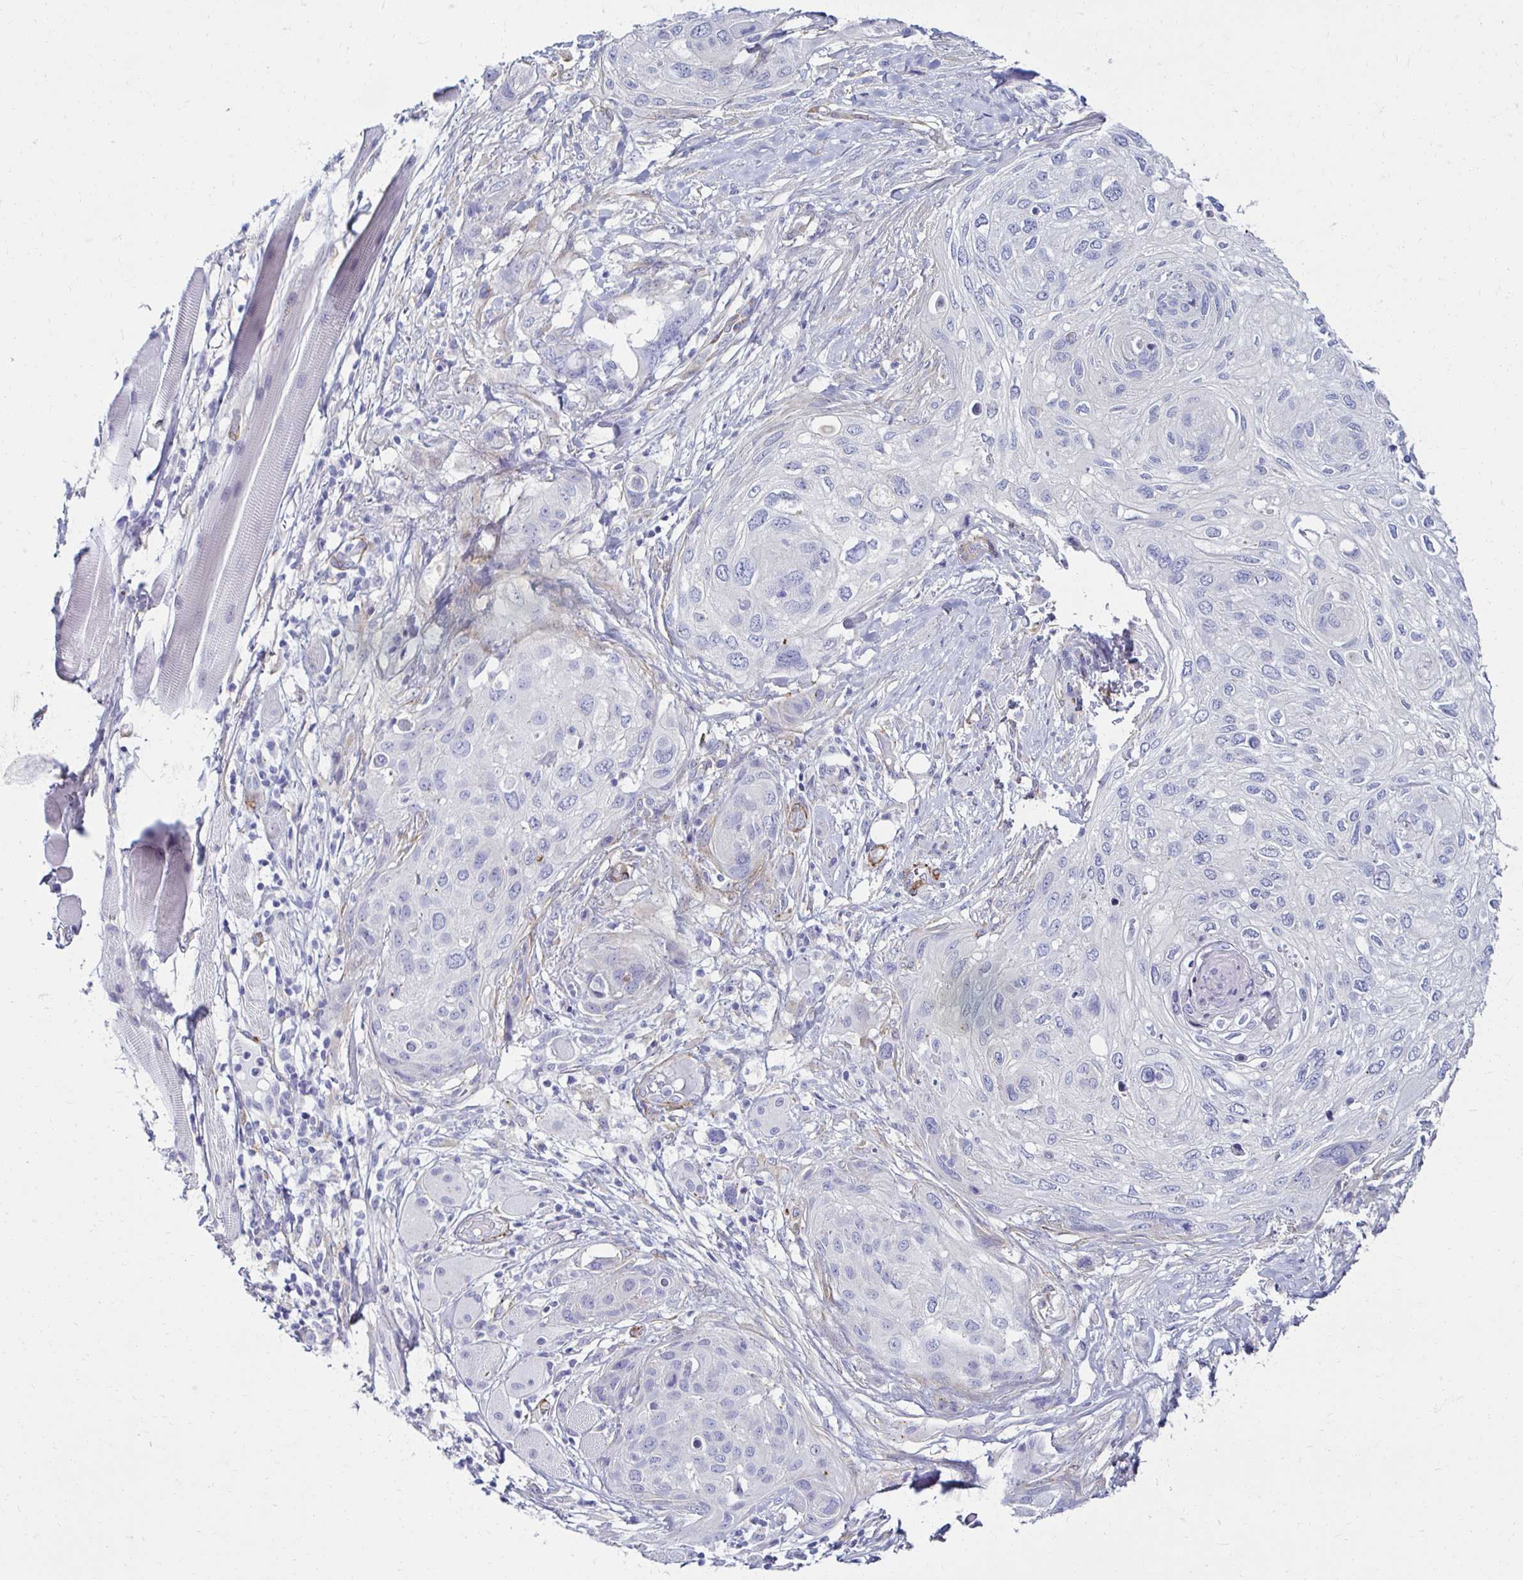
{"staining": {"intensity": "negative", "quantity": "none", "location": "none"}, "tissue": "skin cancer", "cell_type": "Tumor cells", "image_type": "cancer", "snomed": [{"axis": "morphology", "description": "Squamous cell carcinoma, NOS"}, {"axis": "topography", "description": "Skin"}], "caption": "Tumor cells show no significant protein positivity in skin squamous cell carcinoma.", "gene": "ANKRD62", "patient": {"sex": "female", "age": 87}}